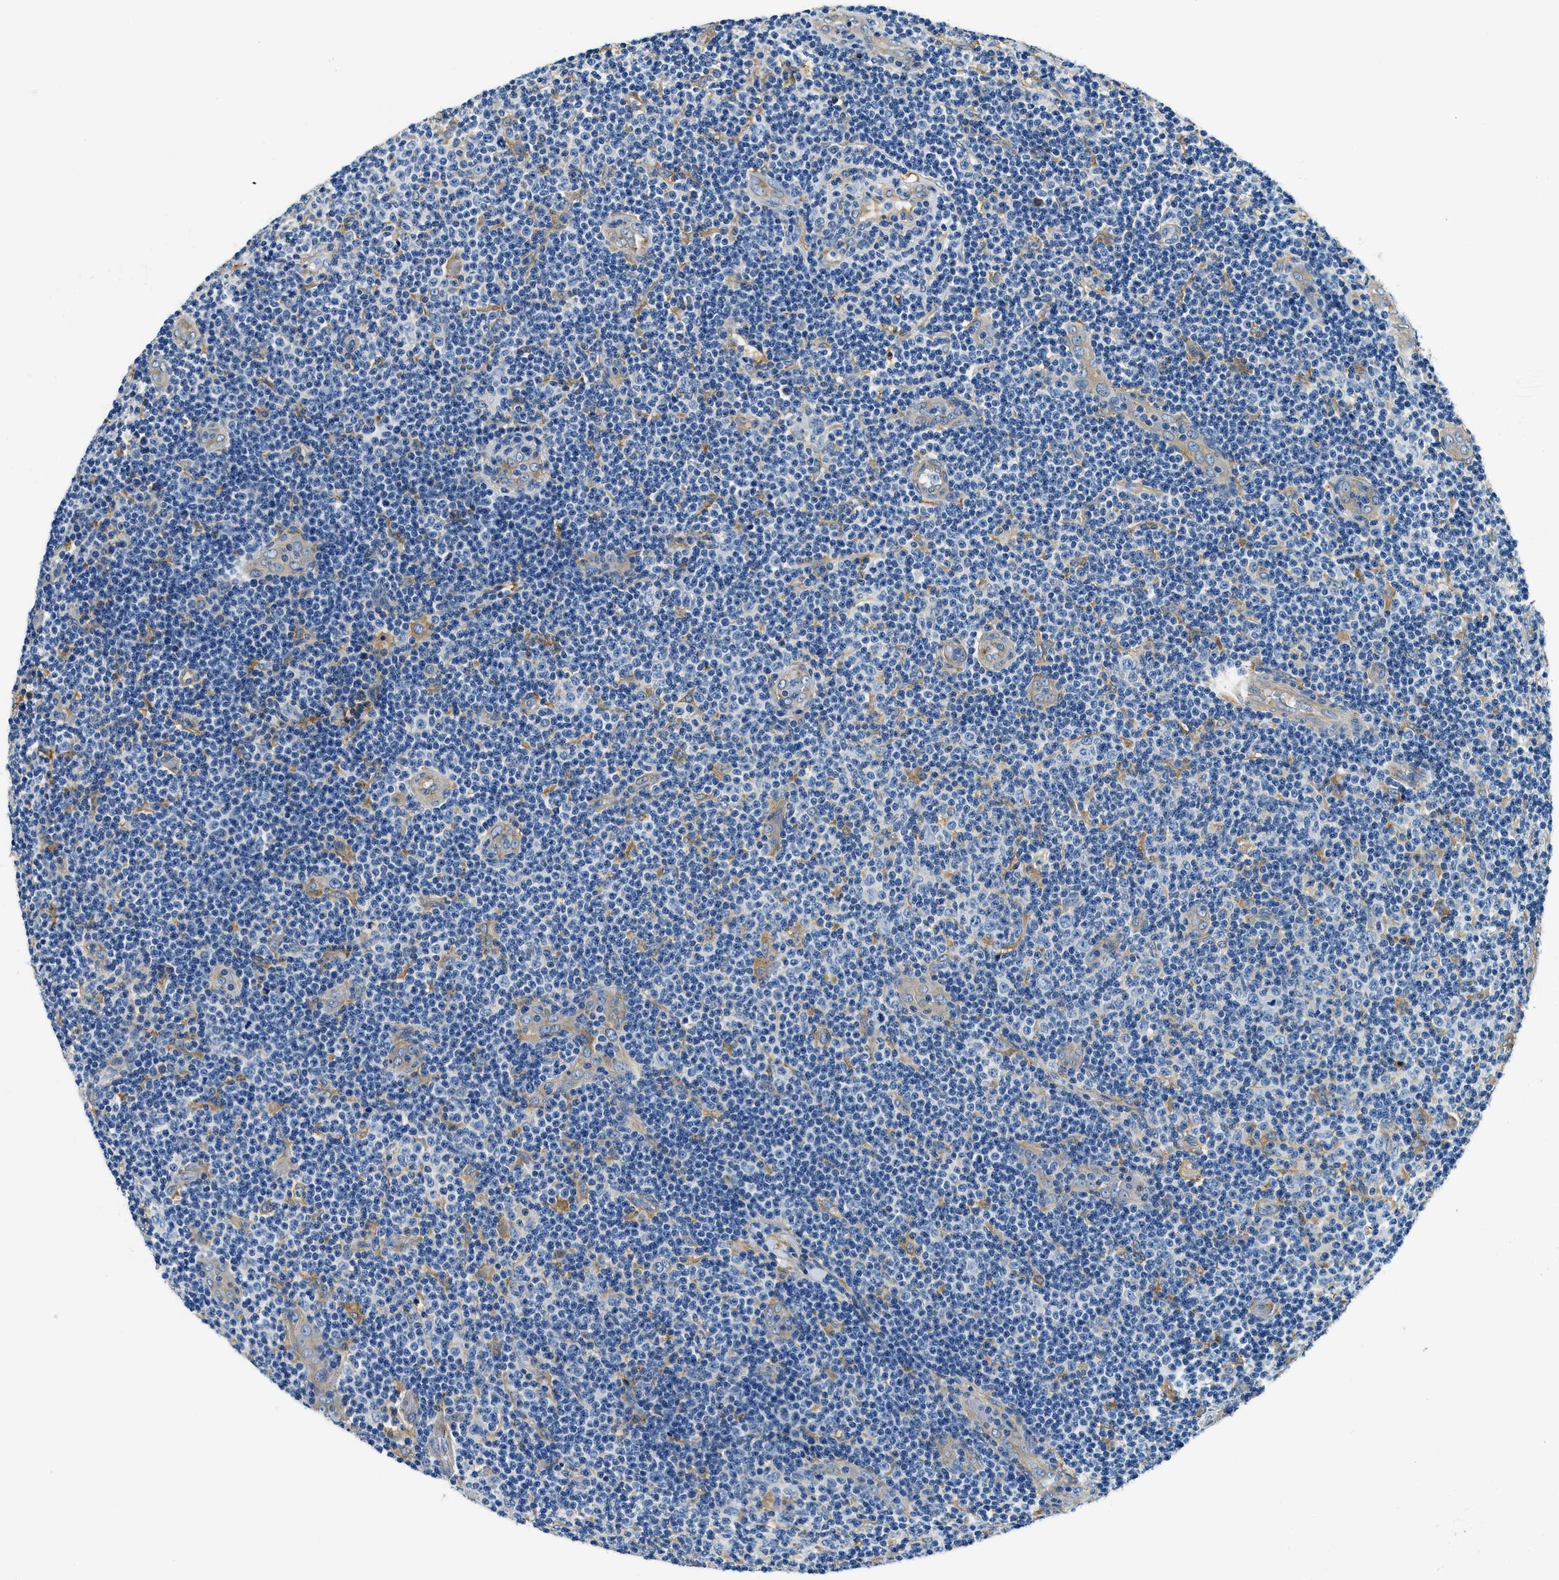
{"staining": {"intensity": "negative", "quantity": "none", "location": "none"}, "tissue": "lymphoma", "cell_type": "Tumor cells", "image_type": "cancer", "snomed": [{"axis": "morphology", "description": "Malignant lymphoma, non-Hodgkin's type, Low grade"}, {"axis": "topography", "description": "Lymph node"}], "caption": "DAB (3,3'-diaminobenzidine) immunohistochemical staining of lymphoma exhibits no significant expression in tumor cells.", "gene": "TWF1", "patient": {"sex": "male", "age": 83}}